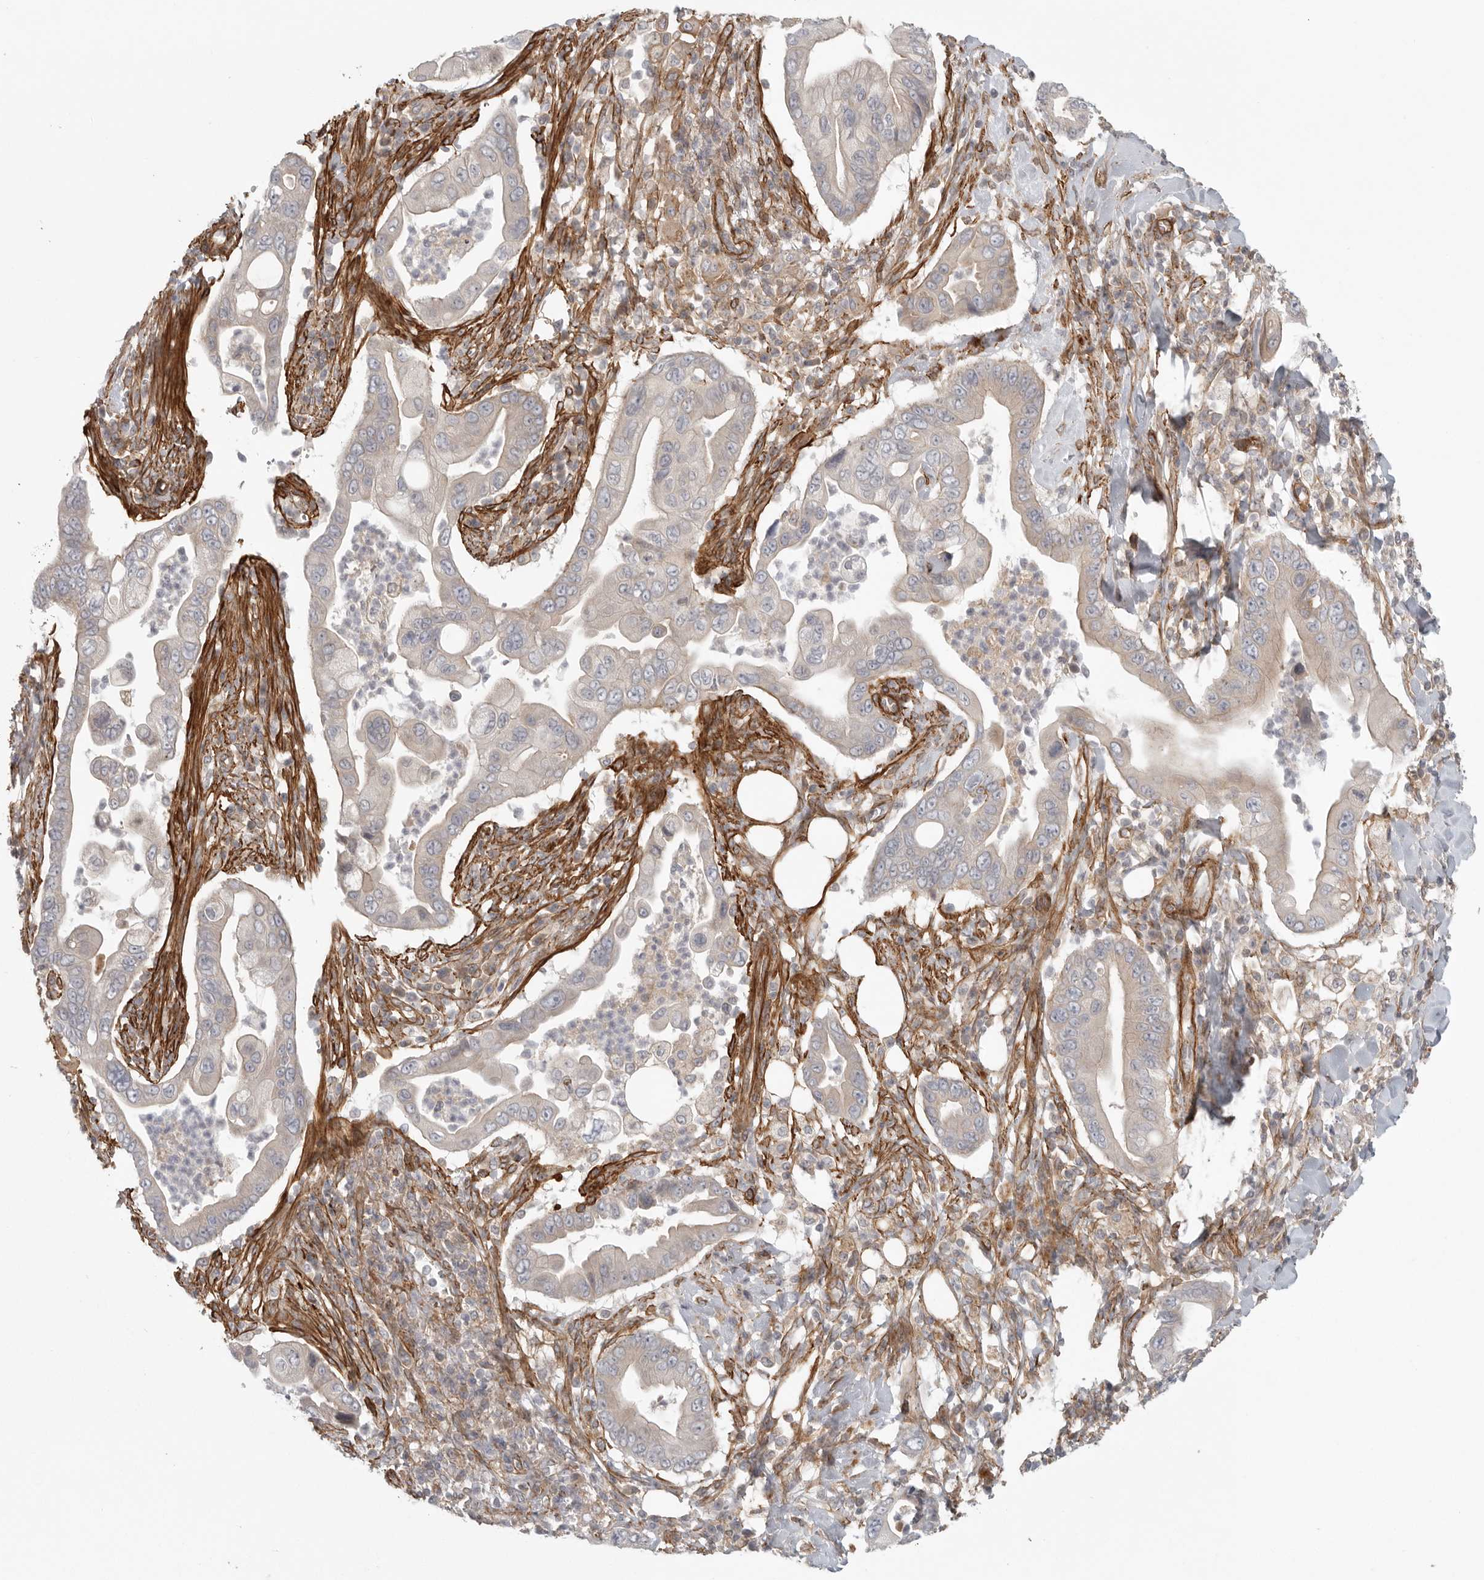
{"staining": {"intensity": "negative", "quantity": "none", "location": "none"}, "tissue": "pancreatic cancer", "cell_type": "Tumor cells", "image_type": "cancer", "snomed": [{"axis": "morphology", "description": "Adenocarcinoma, NOS"}, {"axis": "topography", "description": "Pancreas"}], "caption": "Immunohistochemical staining of human adenocarcinoma (pancreatic) displays no significant staining in tumor cells.", "gene": "LONRF1", "patient": {"sex": "male", "age": 78}}